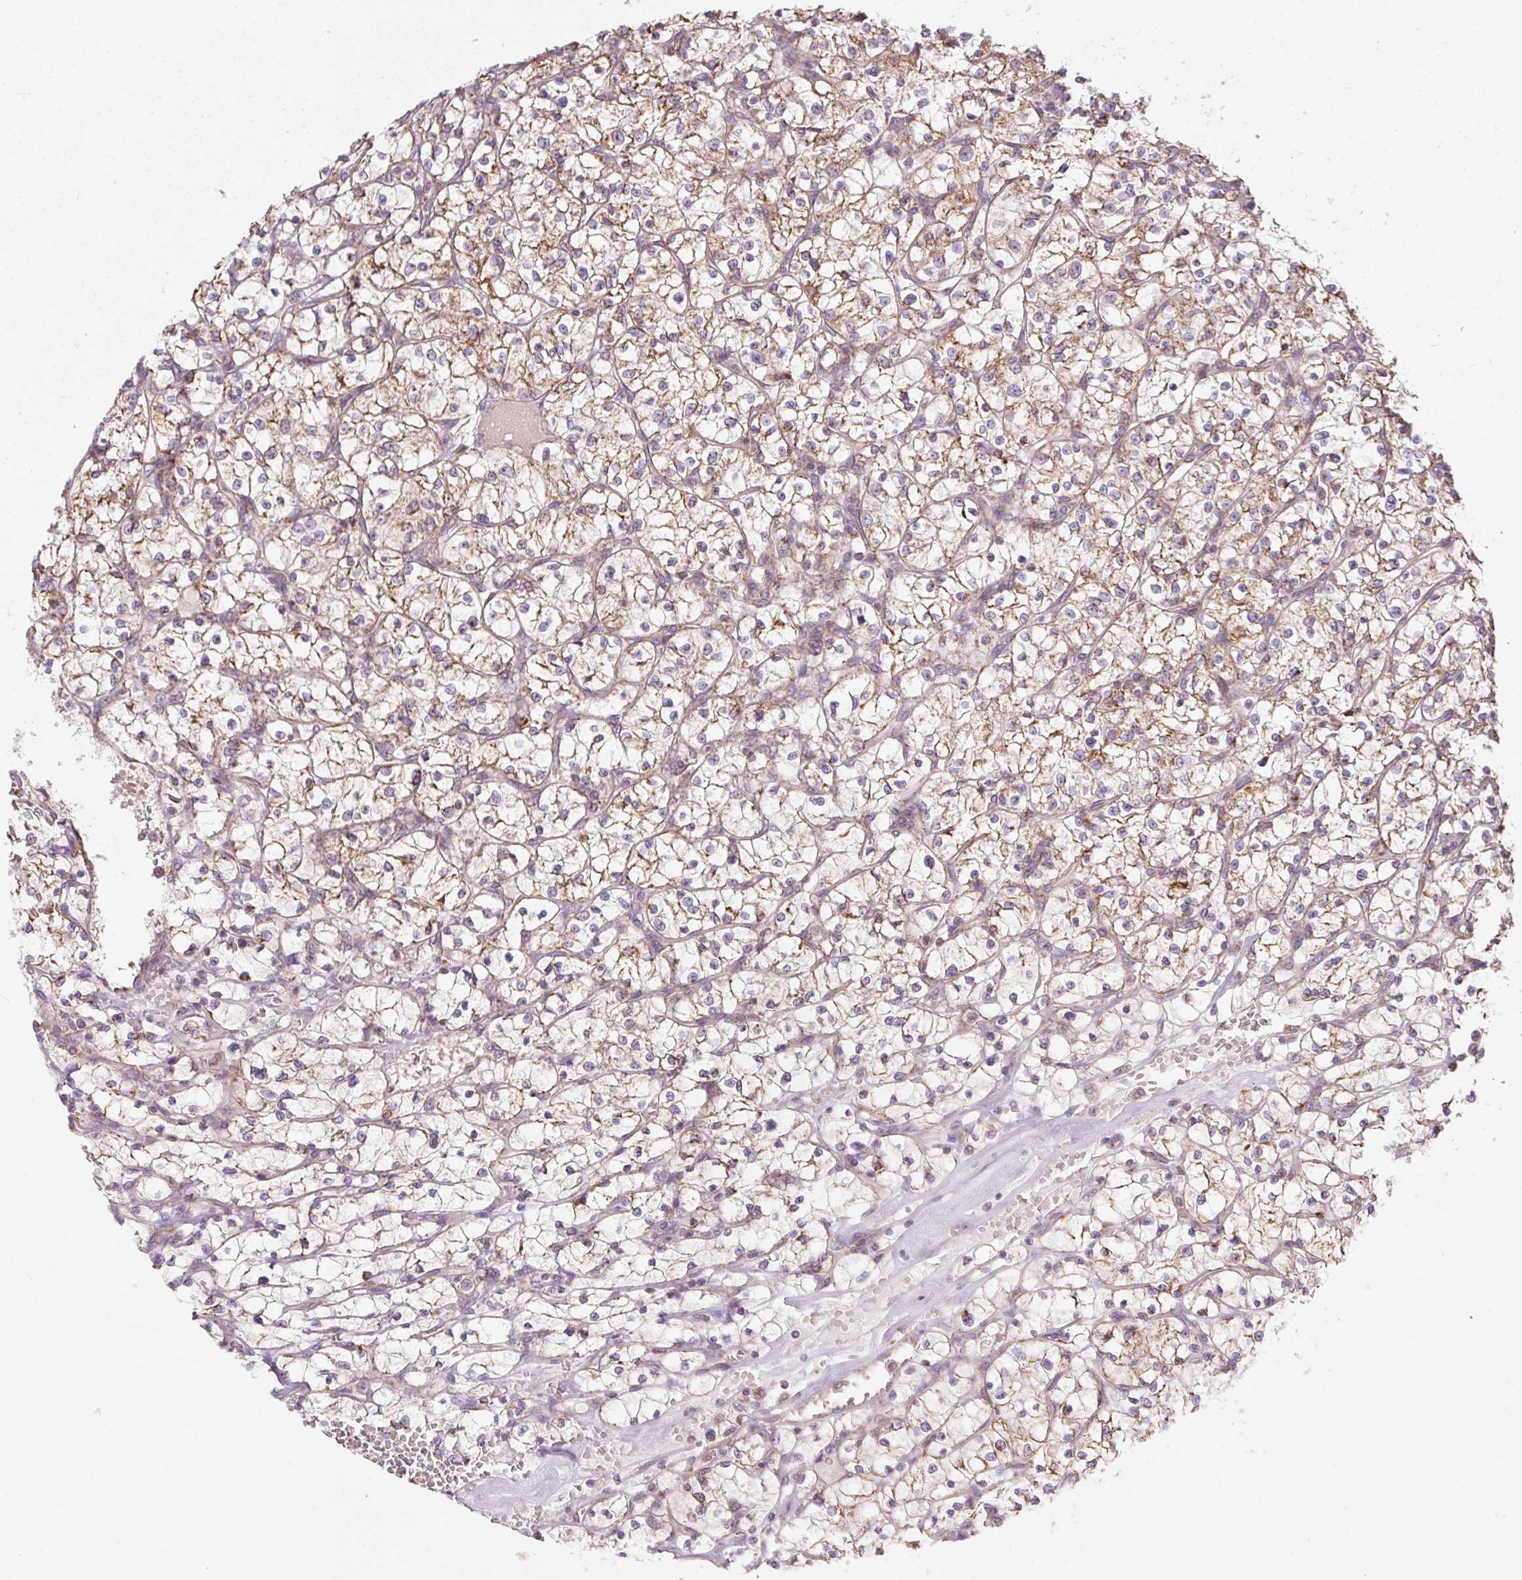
{"staining": {"intensity": "moderate", "quantity": ">75%", "location": "cytoplasmic/membranous"}, "tissue": "renal cancer", "cell_type": "Tumor cells", "image_type": "cancer", "snomed": [{"axis": "morphology", "description": "Adenocarcinoma, NOS"}, {"axis": "topography", "description": "Kidney"}], "caption": "Brown immunohistochemical staining in adenocarcinoma (renal) demonstrates moderate cytoplasmic/membranous expression in approximately >75% of tumor cells.", "gene": "GOSR2", "patient": {"sex": "female", "age": 64}}